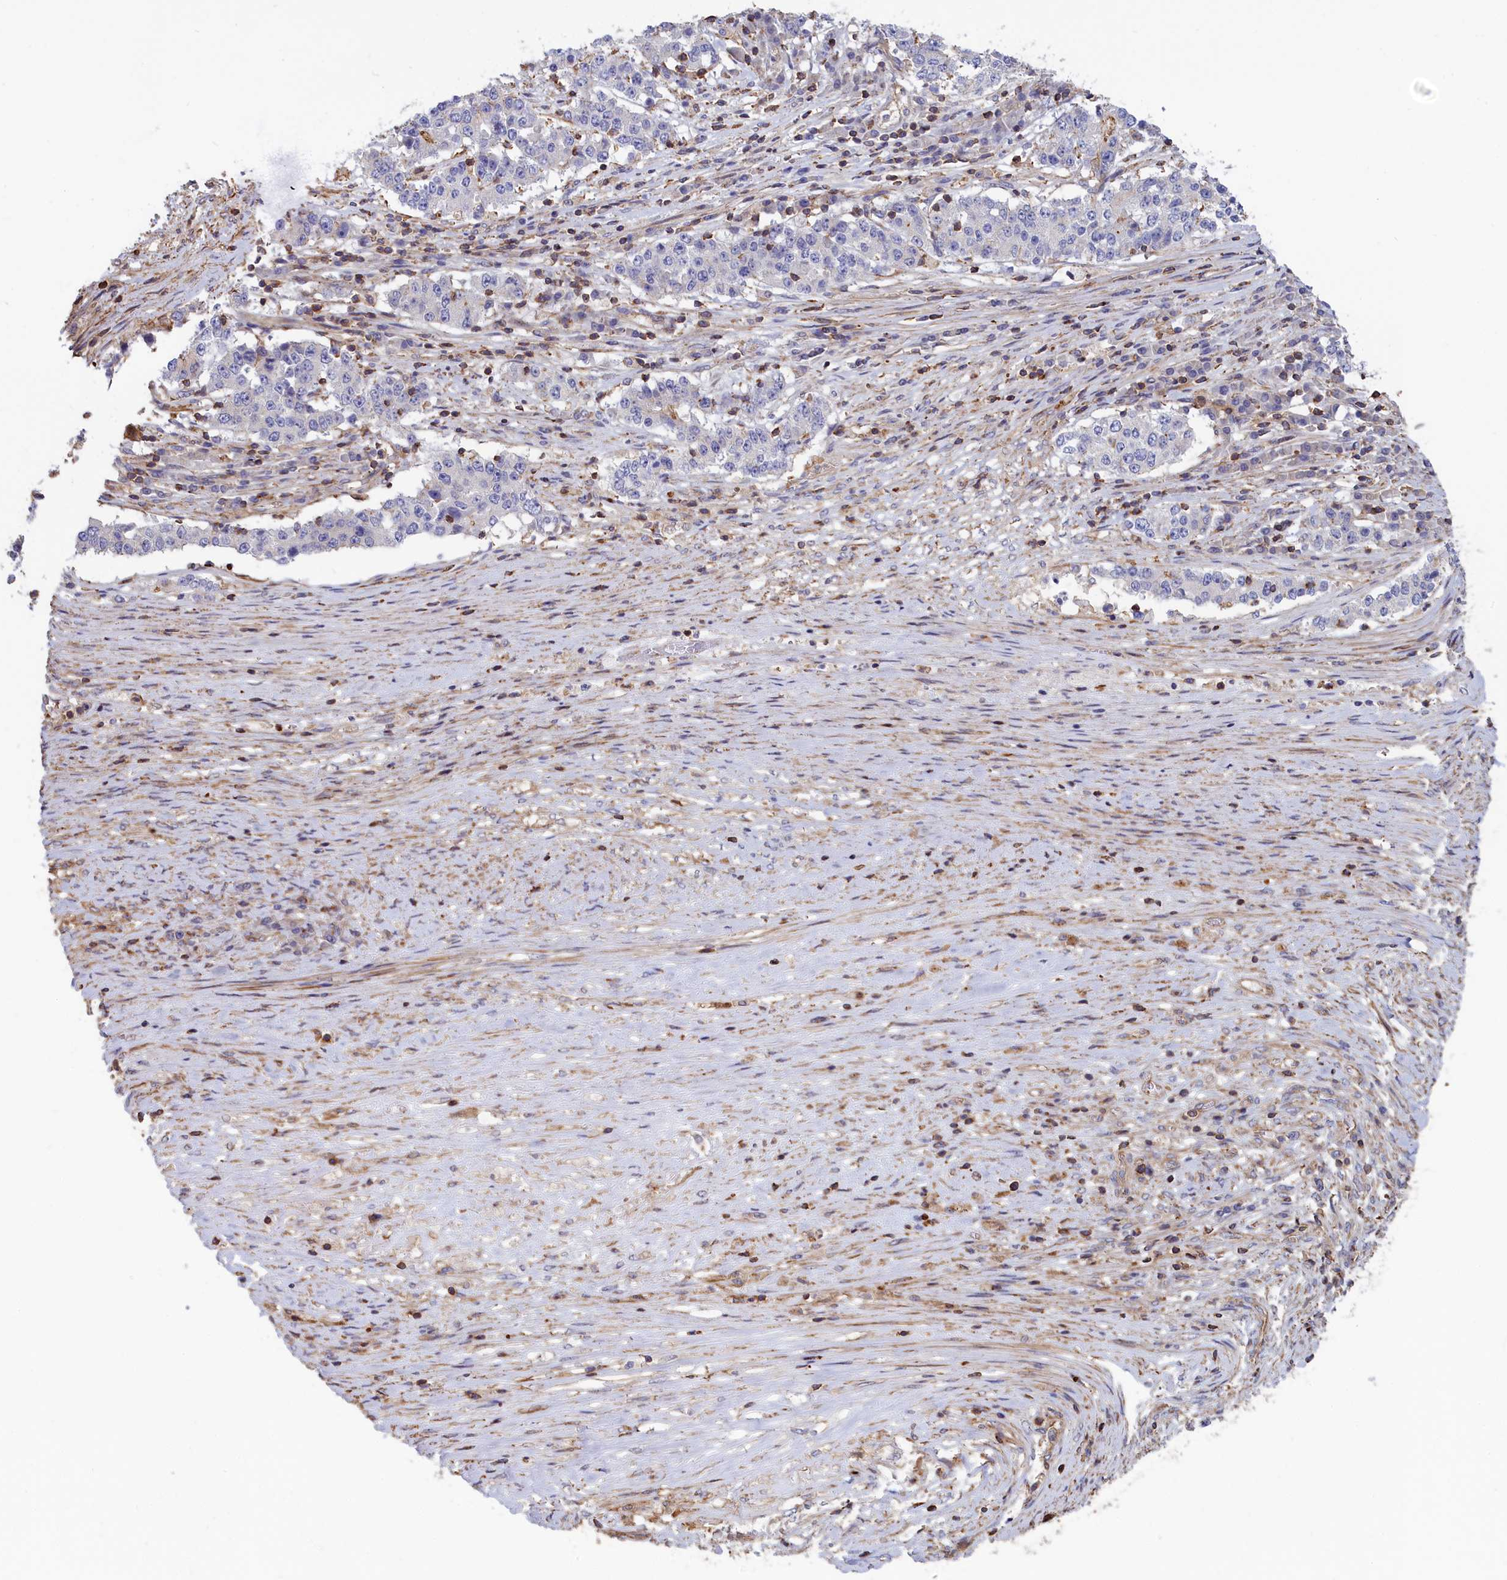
{"staining": {"intensity": "negative", "quantity": "none", "location": "none"}, "tissue": "stomach cancer", "cell_type": "Tumor cells", "image_type": "cancer", "snomed": [{"axis": "morphology", "description": "Adenocarcinoma, NOS"}, {"axis": "topography", "description": "Stomach"}], "caption": "Tumor cells are negative for protein expression in human stomach cancer.", "gene": "ANKRD27", "patient": {"sex": "male", "age": 59}}